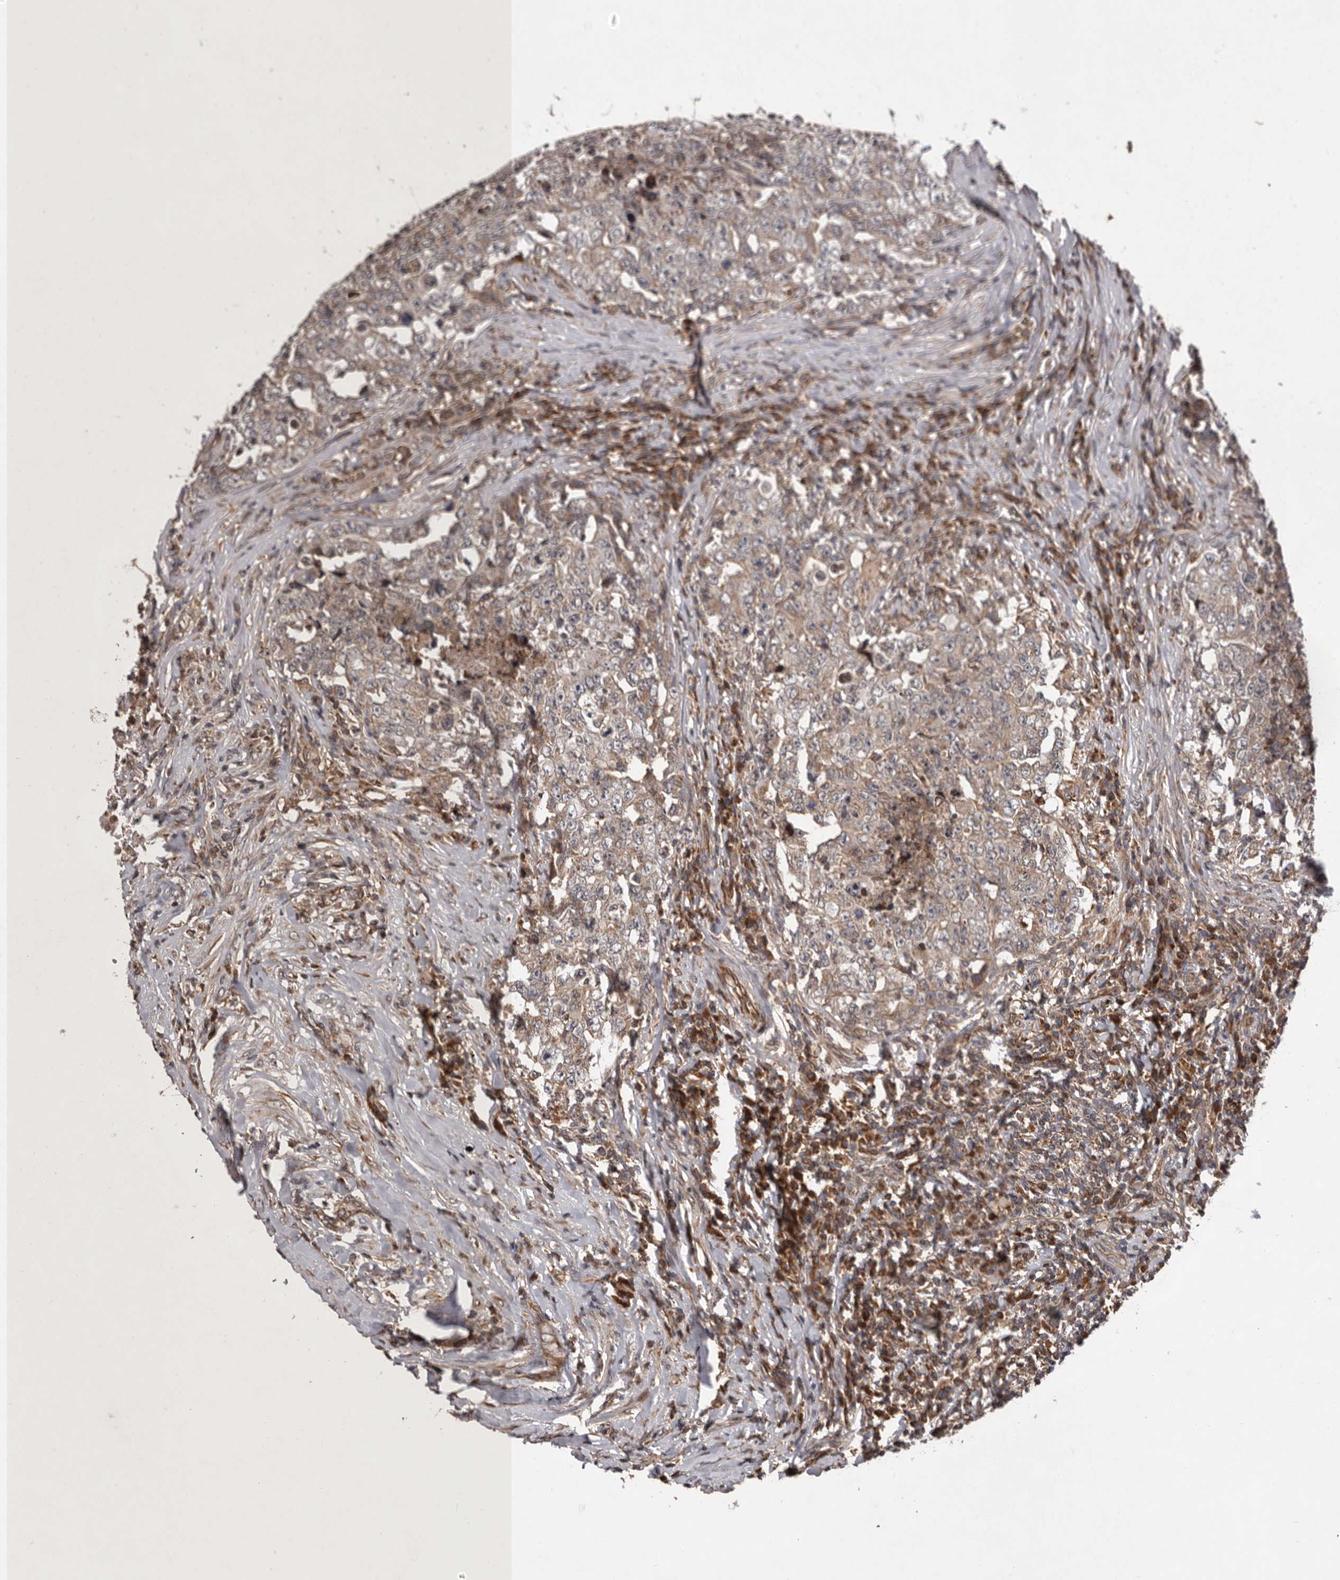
{"staining": {"intensity": "weak", "quantity": ">75%", "location": "cytoplasmic/membranous"}, "tissue": "testis cancer", "cell_type": "Tumor cells", "image_type": "cancer", "snomed": [{"axis": "morphology", "description": "Carcinoma, Embryonal, NOS"}, {"axis": "topography", "description": "Testis"}], "caption": "Brown immunohistochemical staining in human testis cancer demonstrates weak cytoplasmic/membranous expression in about >75% of tumor cells.", "gene": "GADD45B", "patient": {"sex": "male", "age": 26}}